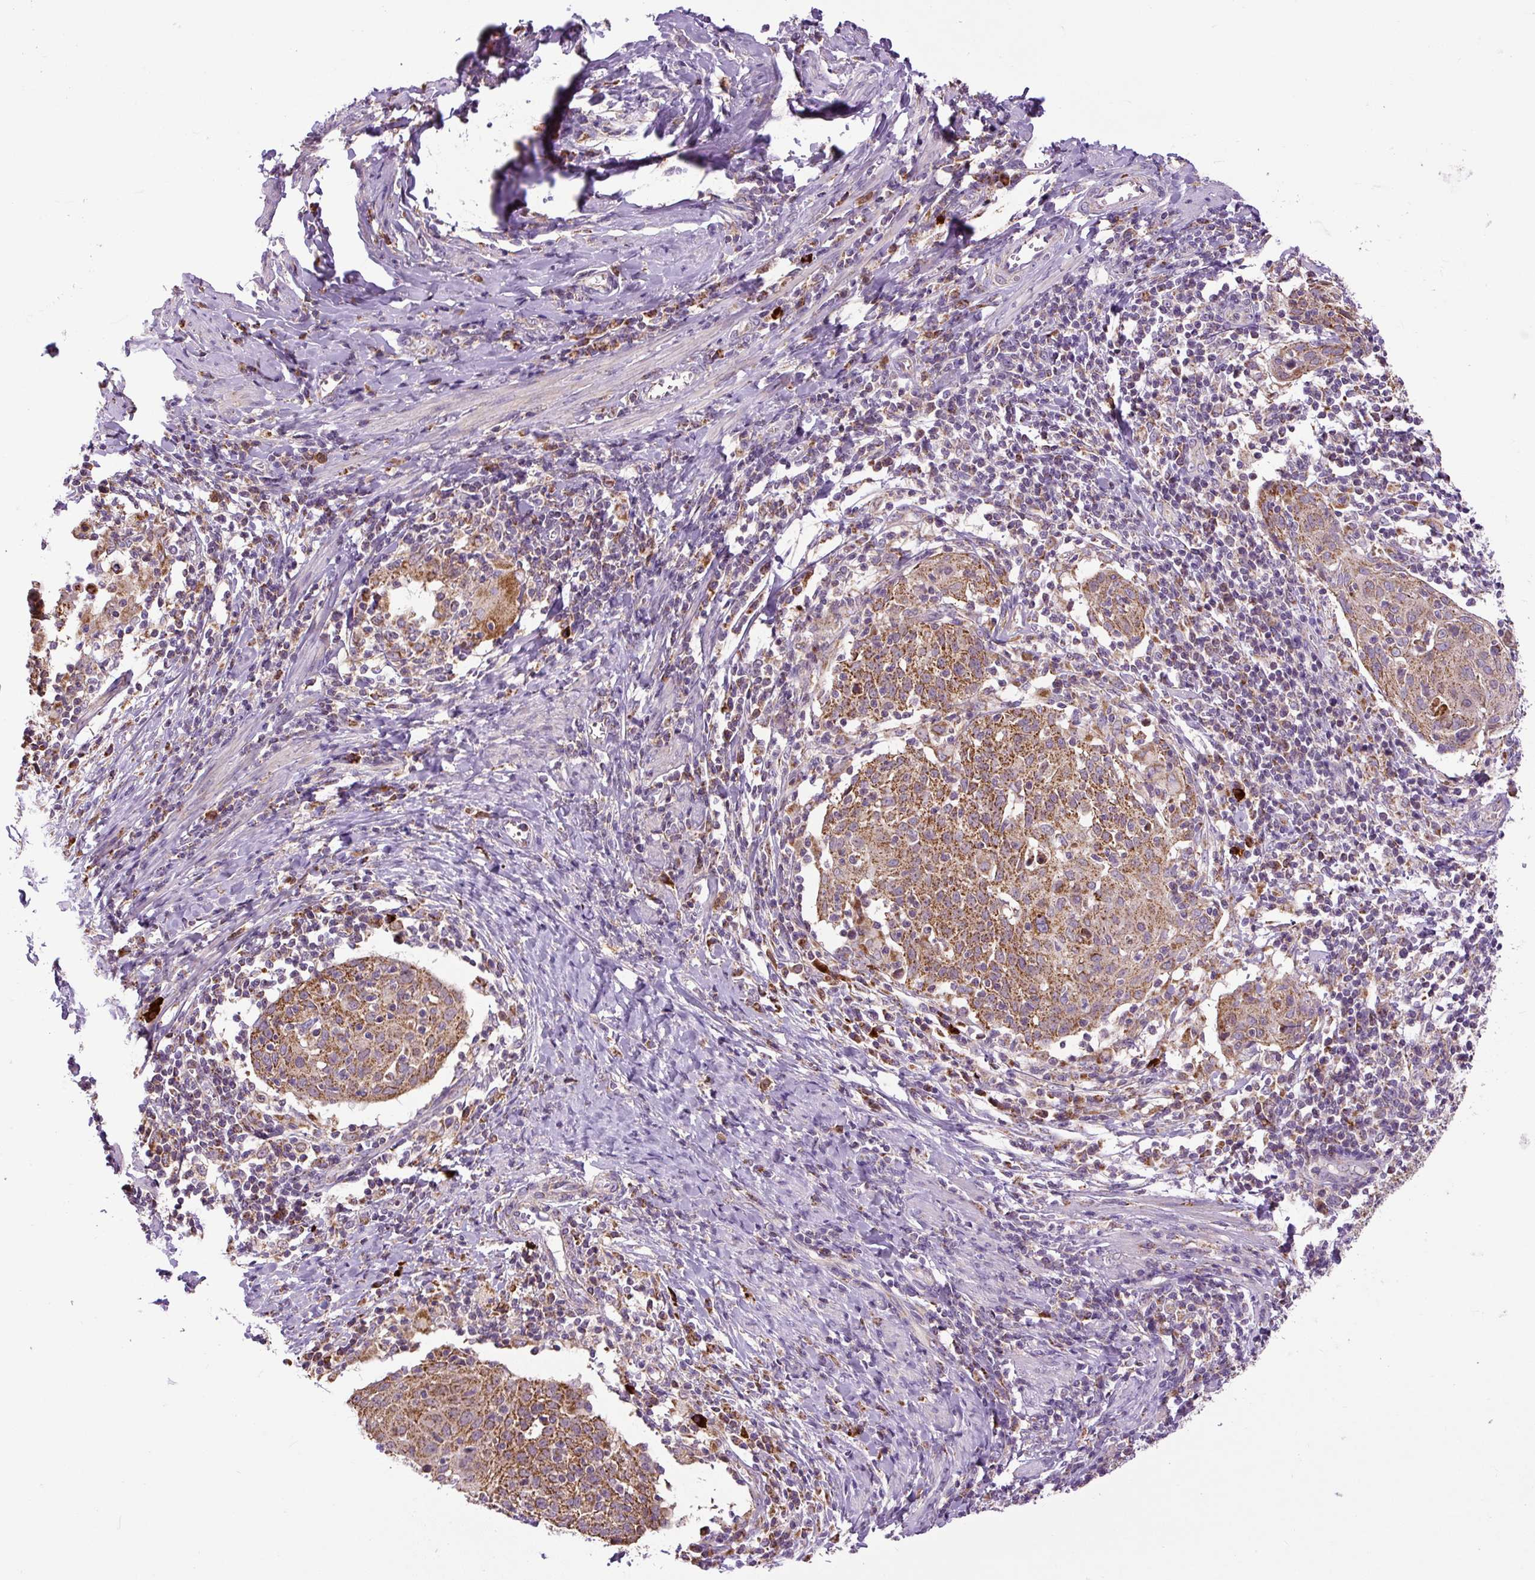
{"staining": {"intensity": "moderate", "quantity": ">75%", "location": "cytoplasmic/membranous"}, "tissue": "cervical cancer", "cell_type": "Tumor cells", "image_type": "cancer", "snomed": [{"axis": "morphology", "description": "Squamous cell carcinoma, NOS"}, {"axis": "topography", "description": "Cervix"}], "caption": "A brown stain highlights moderate cytoplasmic/membranous expression of a protein in human cervical cancer tumor cells. Using DAB (brown) and hematoxylin (blue) stains, captured at high magnification using brightfield microscopy.", "gene": "TM2D3", "patient": {"sex": "female", "age": 52}}